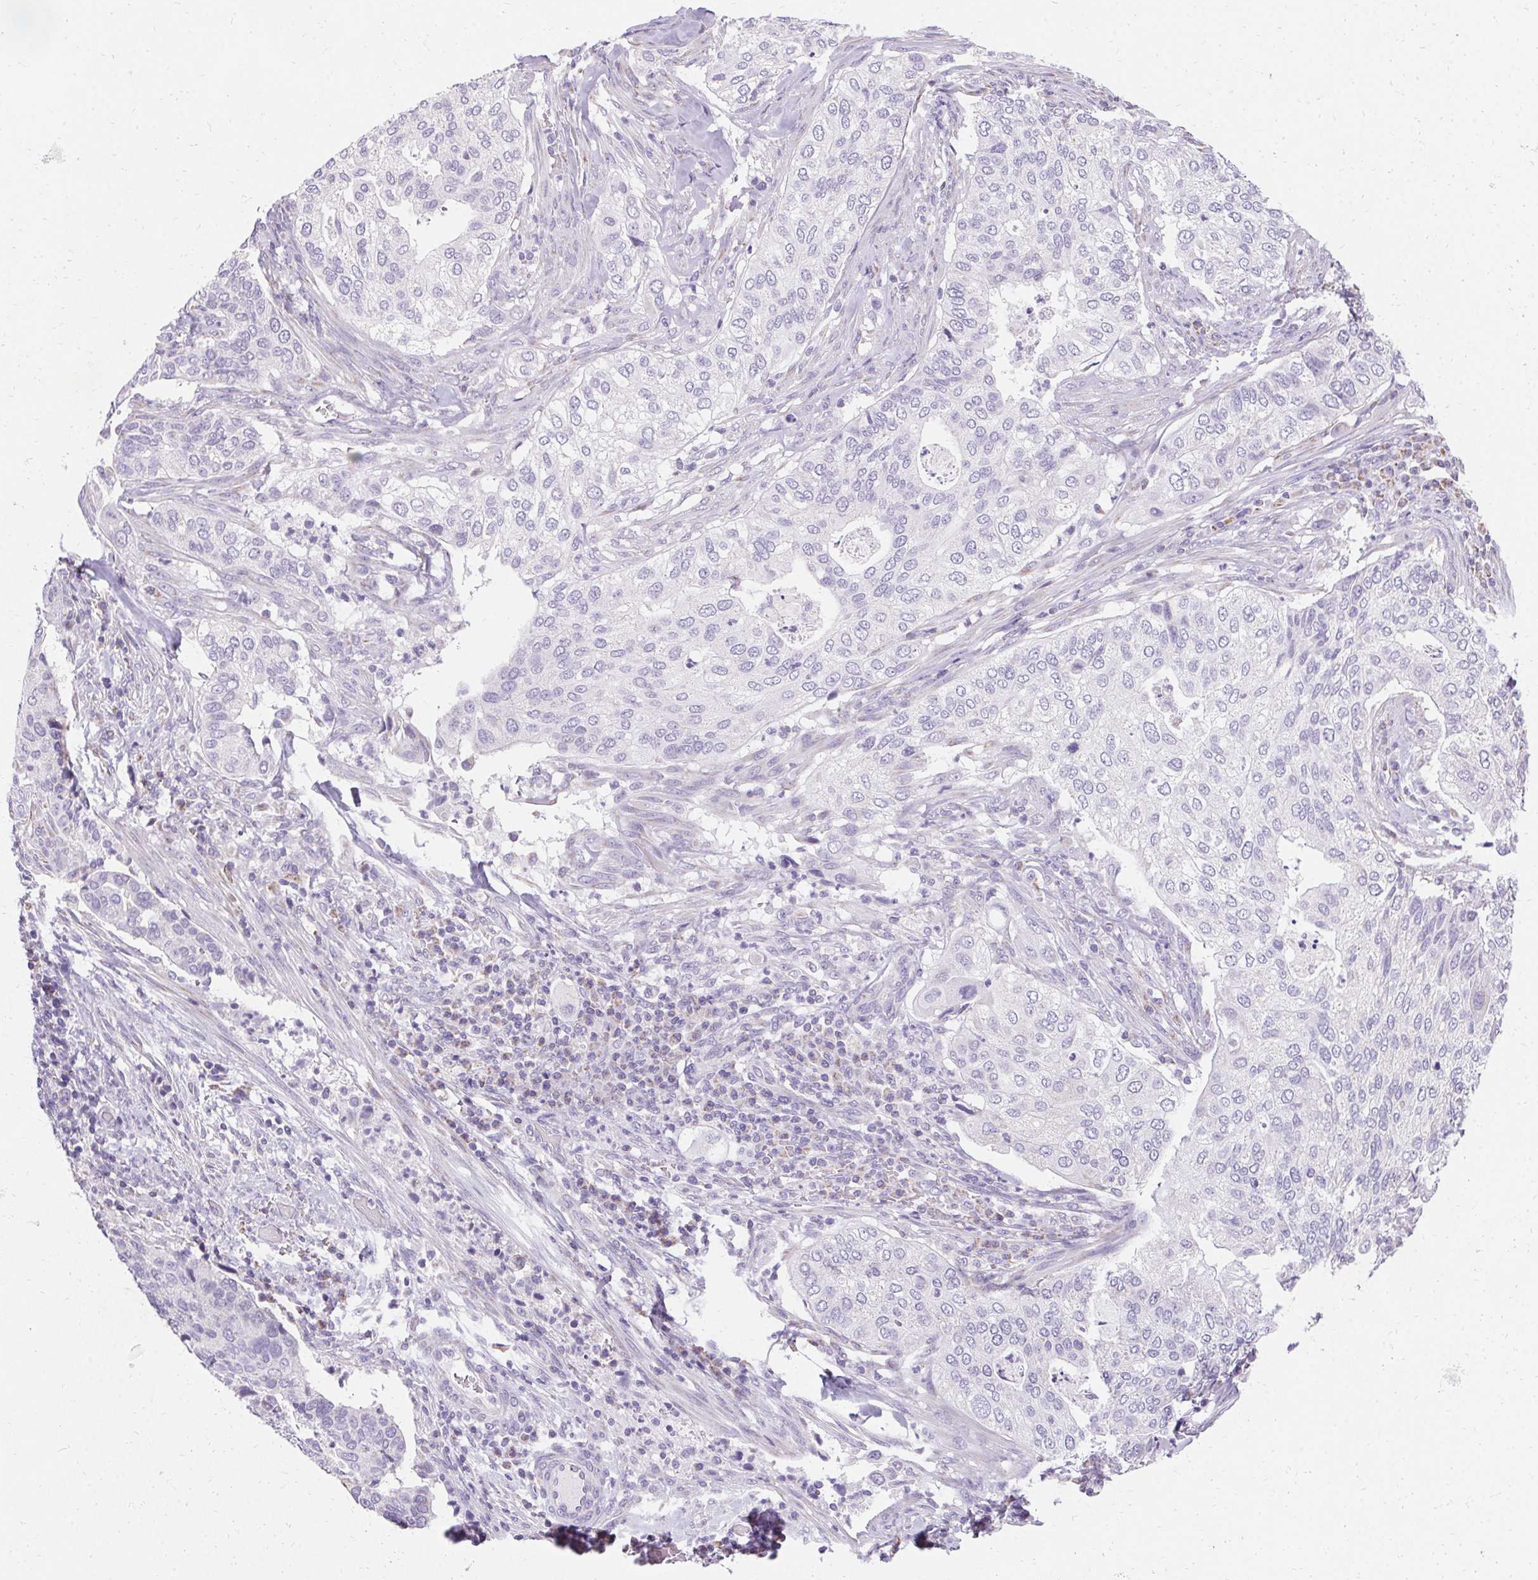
{"staining": {"intensity": "negative", "quantity": "none", "location": "none"}, "tissue": "cervical cancer", "cell_type": "Tumor cells", "image_type": "cancer", "snomed": [{"axis": "morphology", "description": "Squamous cell carcinoma, NOS"}, {"axis": "topography", "description": "Cervix"}], "caption": "Immunohistochemical staining of human cervical cancer (squamous cell carcinoma) exhibits no significant expression in tumor cells.", "gene": "ASGR2", "patient": {"sex": "female", "age": 38}}